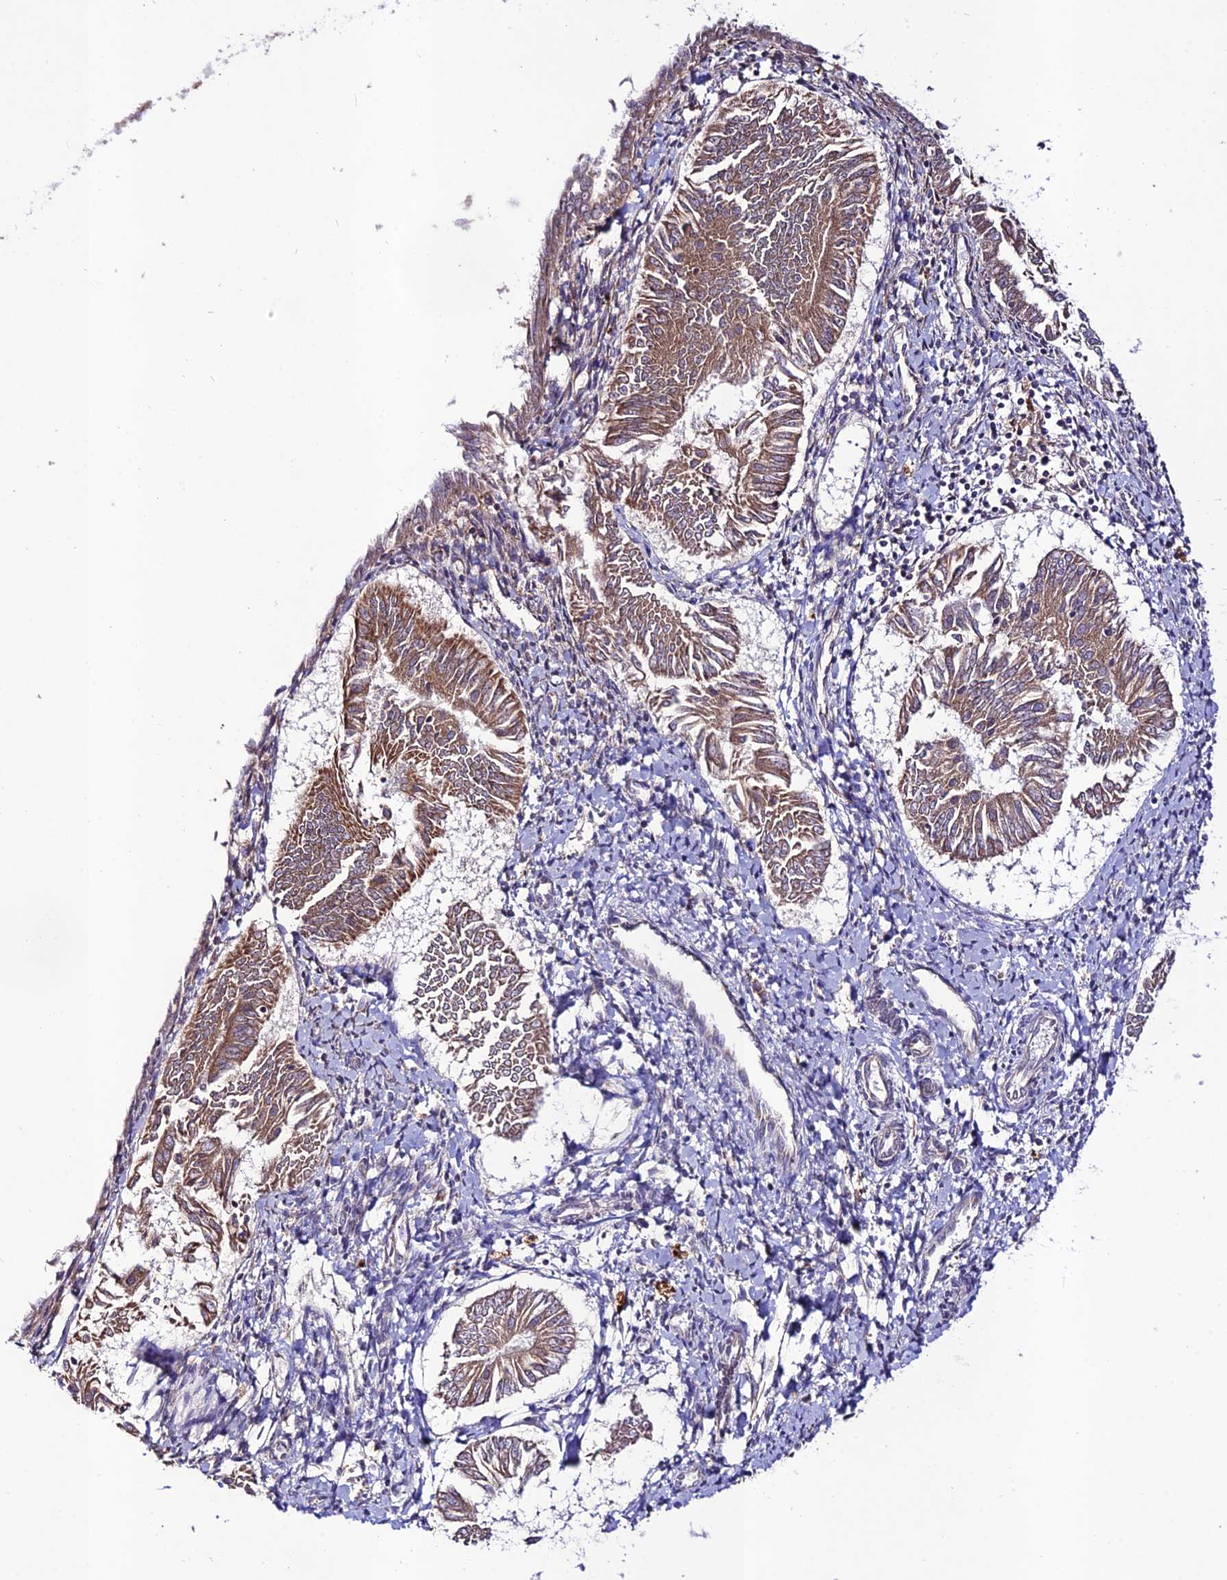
{"staining": {"intensity": "moderate", "quantity": ">75%", "location": "cytoplasmic/membranous"}, "tissue": "endometrial cancer", "cell_type": "Tumor cells", "image_type": "cancer", "snomed": [{"axis": "morphology", "description": "Adenocarcinoma, NOS"}, {"axis": "topography", "description": "Endometrium"}], "caption": "A brown stain highlights moderate cytoplasmic/membranous staining of a protein in human endometrial cancer (adenocarcinoma) tumor cells.", "gene": "TMEM259", "patient": {"sex": "female", "age": 58}}